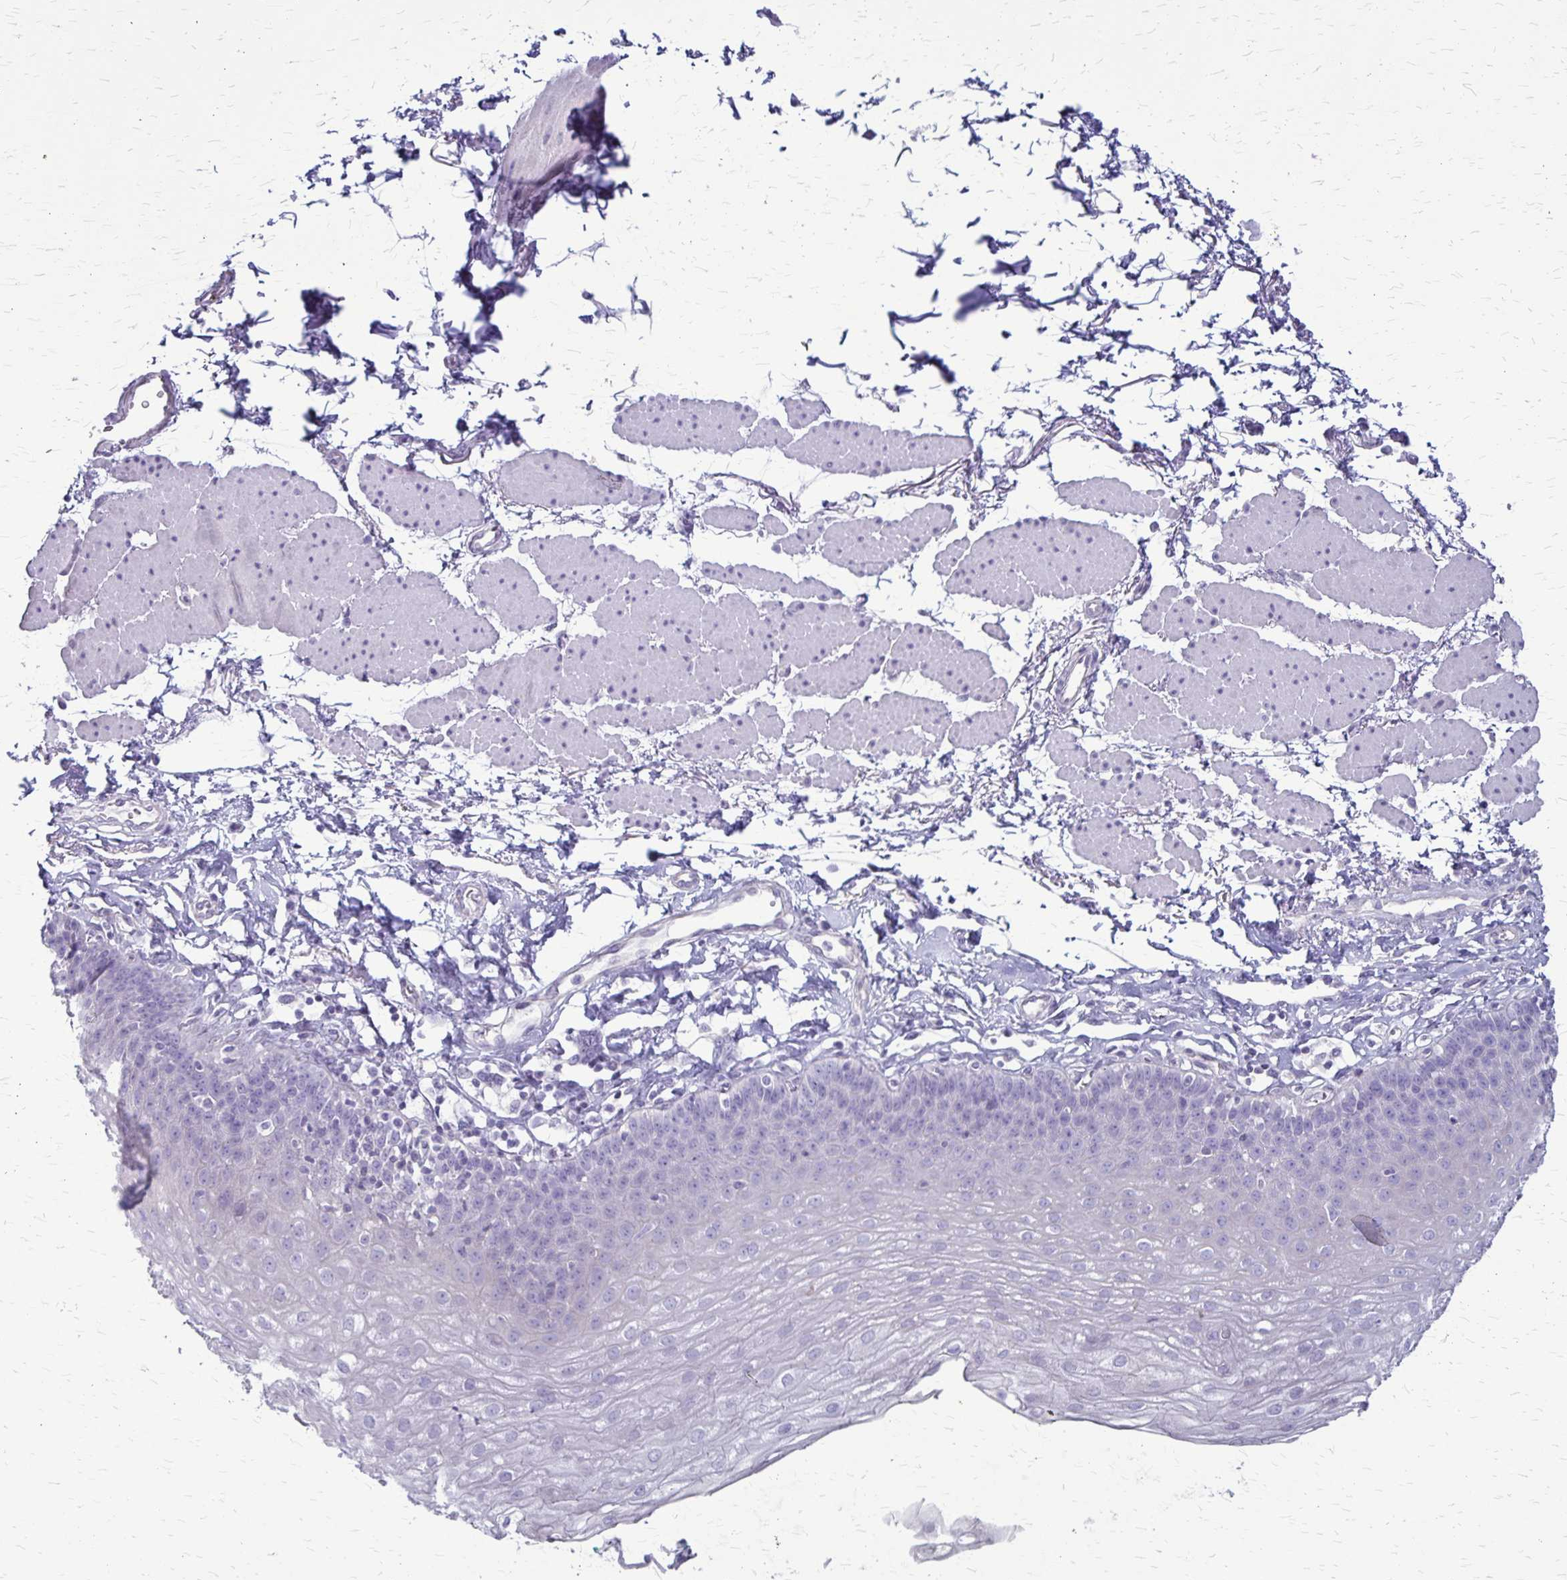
{"staining": {"intensity": "negative", "quantity": "none", "location": "none"}, "tissue": "esophagus", "cell_type": "Squamous epithelial cells", "image_type": "normal", "snomed": [{"axis": "morphology", "description": "Normal tissue, NOS"}, {"axis": "topography", "description": "Esophagus"}], "caption": "Micrograph shows no protein staining in squamous epithelial cells of benign esophagus. (DAB immunohistochemistry (IHC) with hematoxylin counter stain).", "gene": "GP9", "patient": {"sex": "female", "age": 81}}